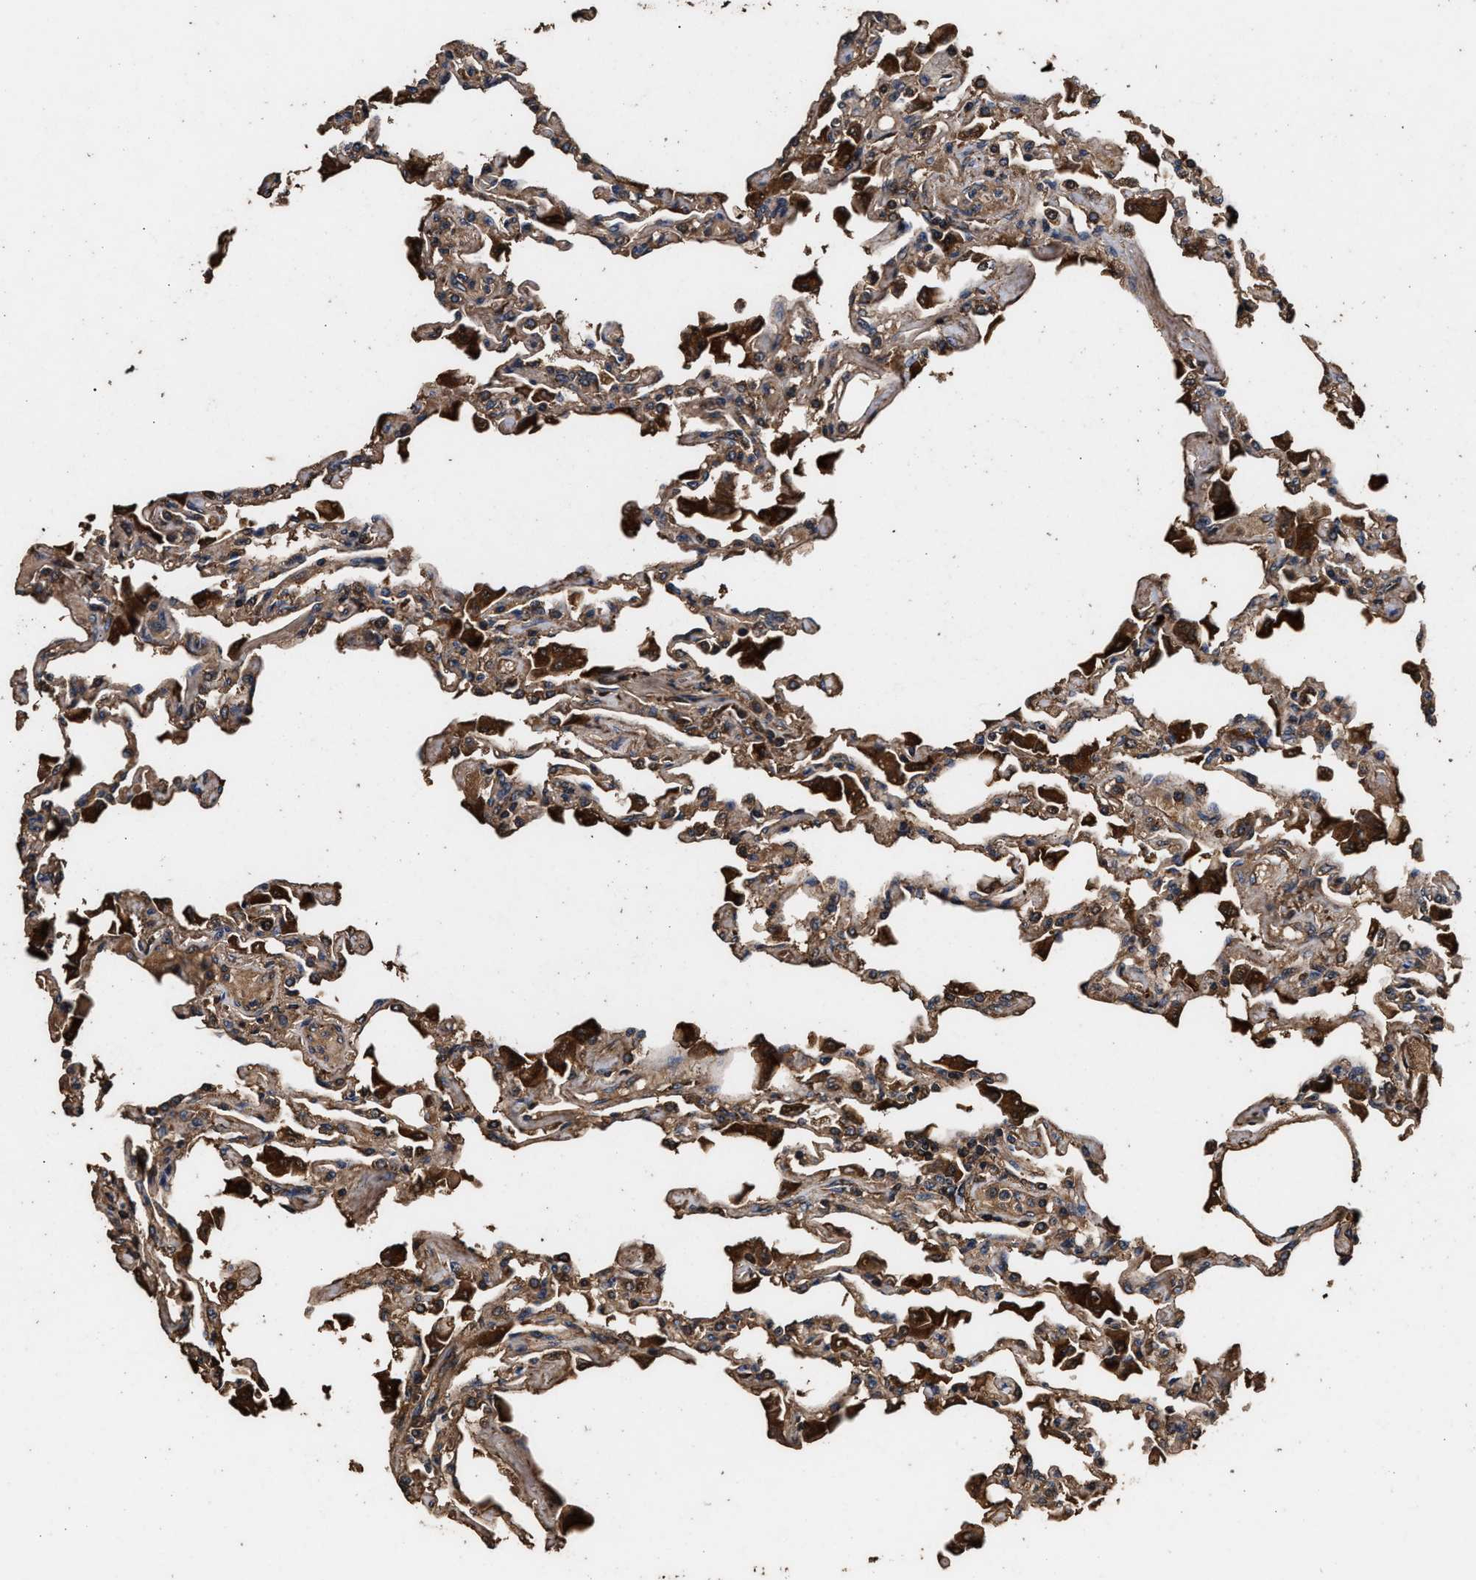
{"staining": {"intensity": "moderate", "quantity": ">75%", "location": "cytoplasmic/membranous"}, "tissue": "lung", "cell_type": "Alveolar cells", "image_type": "normal", "snomed": [{"axis": "morphology", "description": "Normal tissue, NOS"}, {"axis": "topography", "description": "Bronchus"}, {"axis": "topography", "description": "Lung"}], "caption": "Immunohistochemistry (DAB (3,3'-diaminobenzidine)) staining of benign lung demonstrates moderate cytoplasmic/membranous protein staining in about >75% of alveolar cells.", "gene": "ENSG00000286112", "patient": {"sex": "female", "age": 49}}